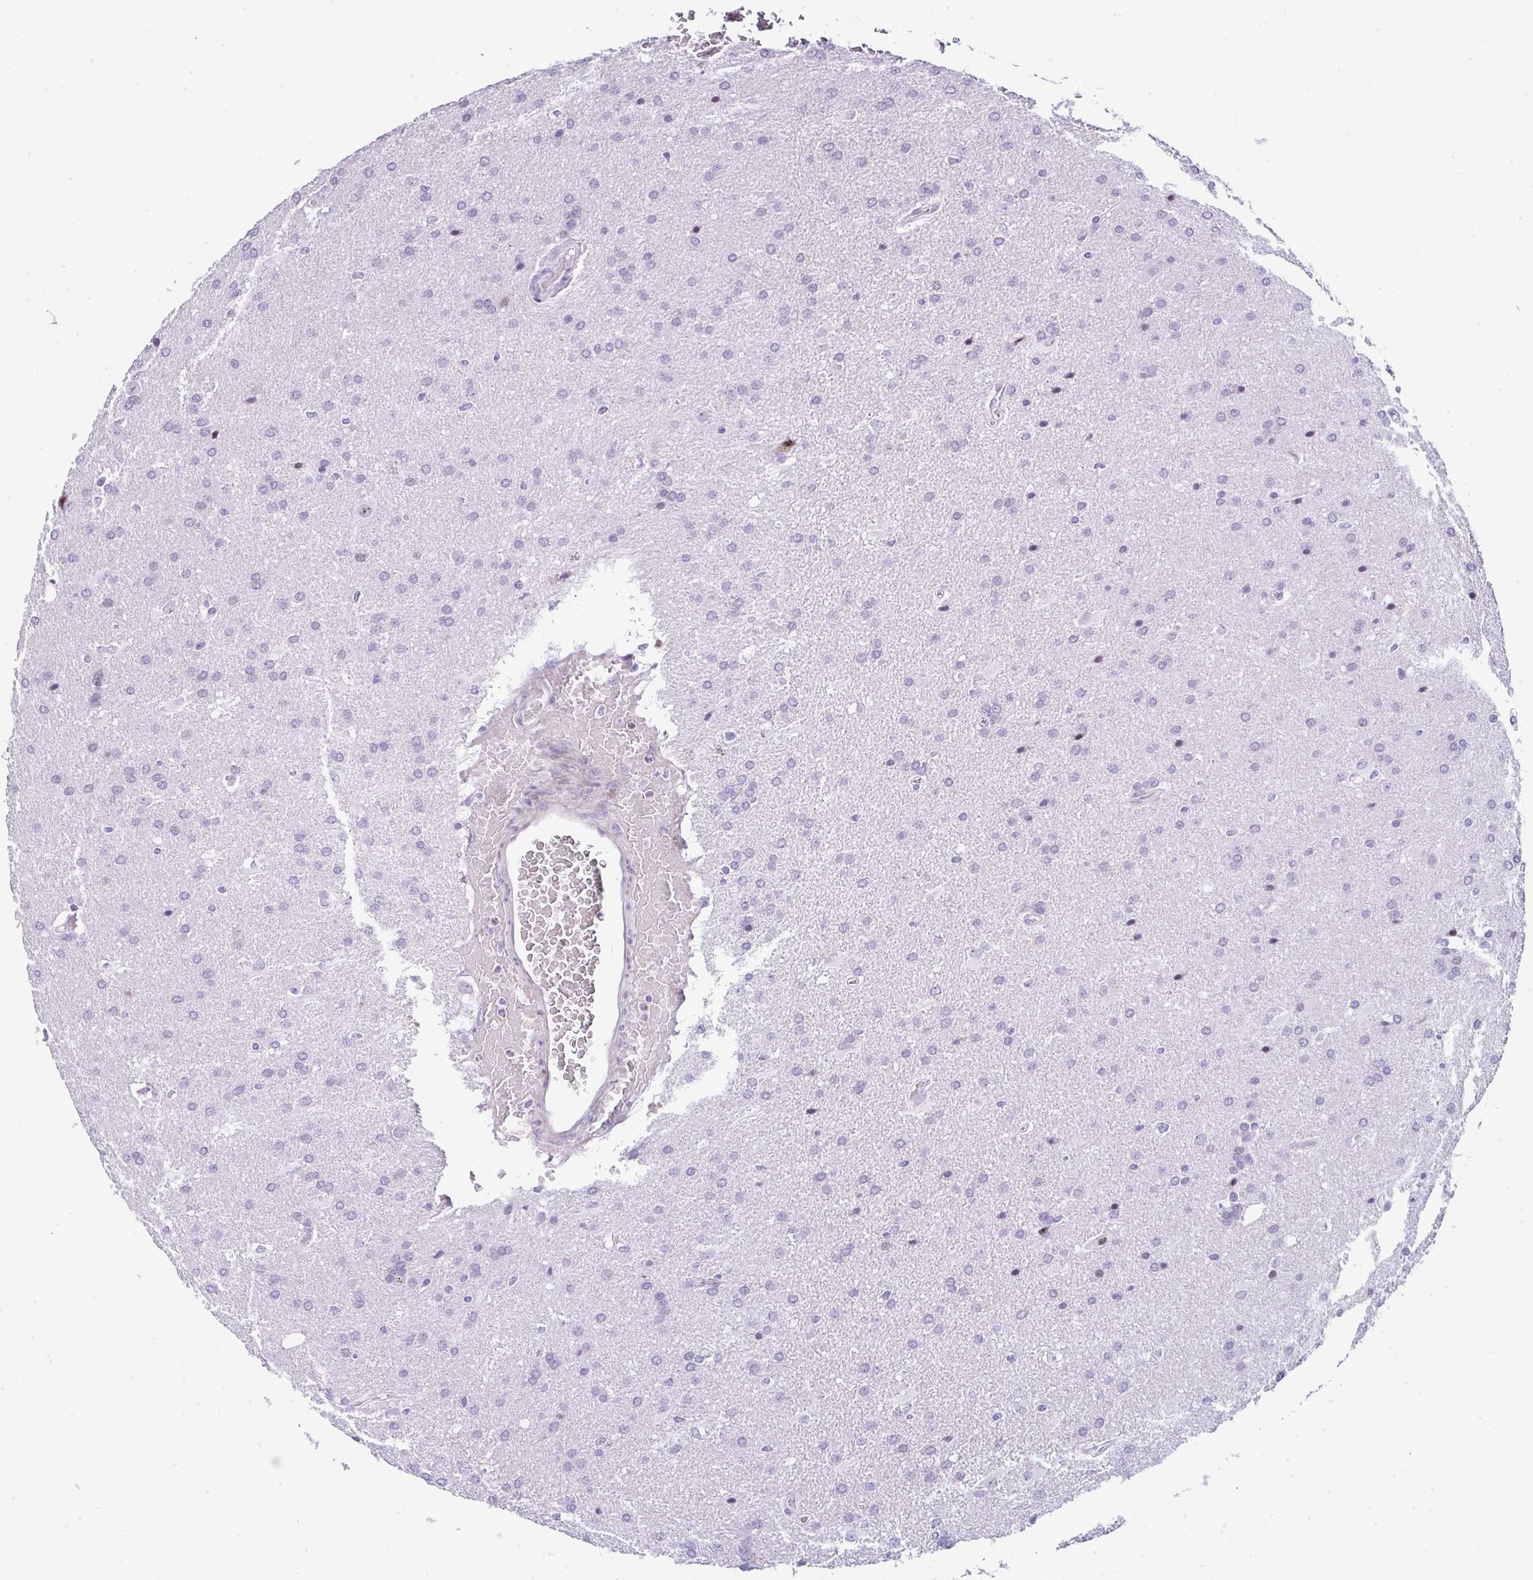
{"staining": {"intensity": "negative", "quantity": "none", "location": "none"}, "tissue": "glioma", "cell_type": "Tumor cells", "image_type": "cancer", "snomed": [{"axis": "morphology", "description": "Glioma, malignant, High grade"}, {"axis": "topography", "description": "Brain"}], "caption": "Protein analysis of glioma exhibits no significant positivity in tumor cells.", "gene": "NR1D2", "patient": {"sex": "male", "age": 56}}